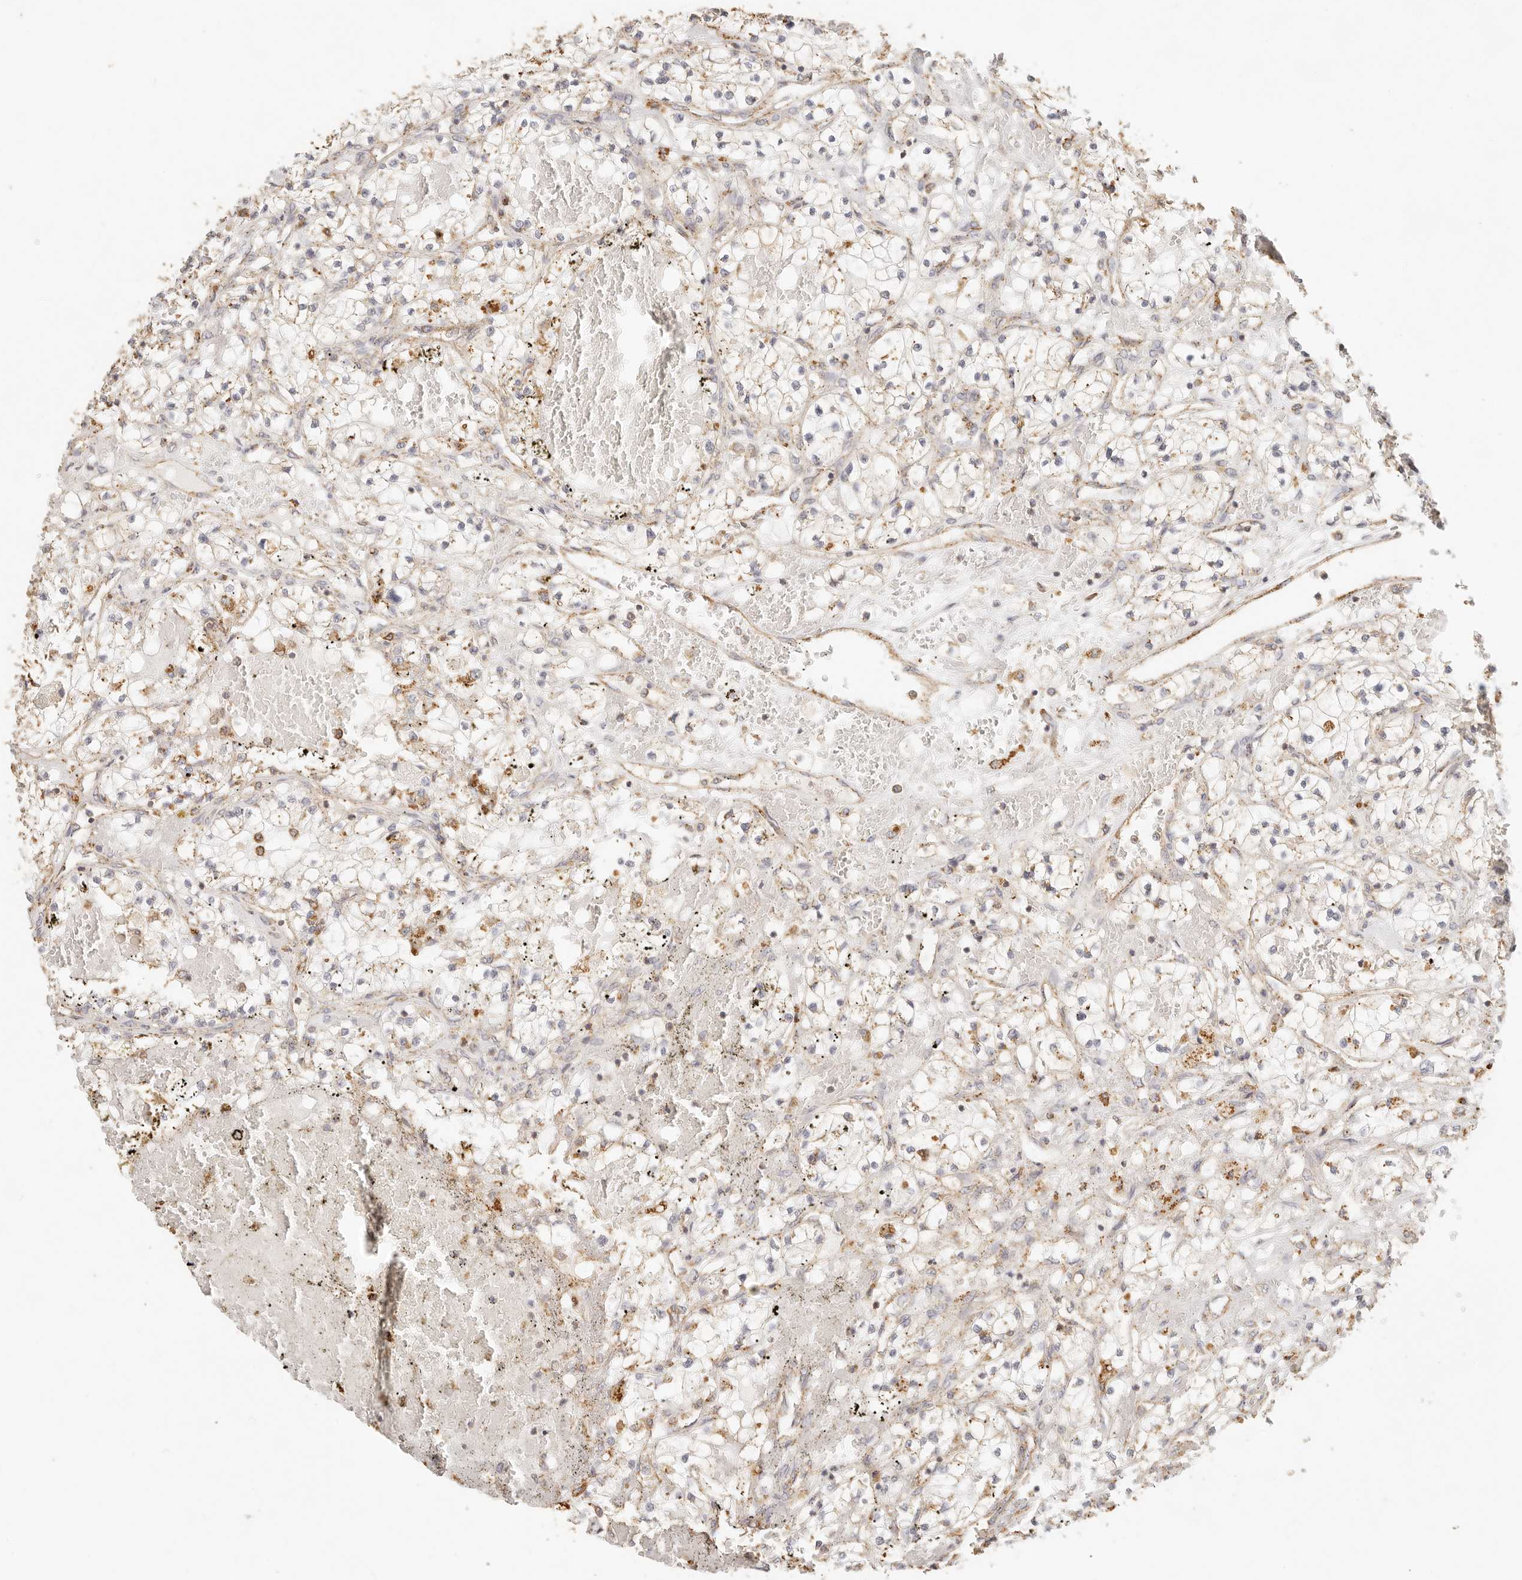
{"staining": {"intensity": "weak", "quantity": "25%-75%", "location": "cytoplasmic/membranous"}, "tissue": "renal cancer", "cell_type": "Tumor cells", "image_type": "cancer", "snomed": [{"axis": "morphology", "description": "Normal tissue, NOS"}, {"axis": "morphology", "description": "Adenocarcinoma, NOS"}, {"axis": "topography", "description": "Kidney"}], "caption": "Tumor cells display low levels of weak cytoplasmic/membranous expression in approximately 25%-75% of cells in adenocarcinoma (renal). The staining is performed using DAB brown chromogen to label protein expression. The nuclei are counter-stained blue using hematoxylin.", "gene": "CNMD", "patient": {"sex": "male", "age": 68}}